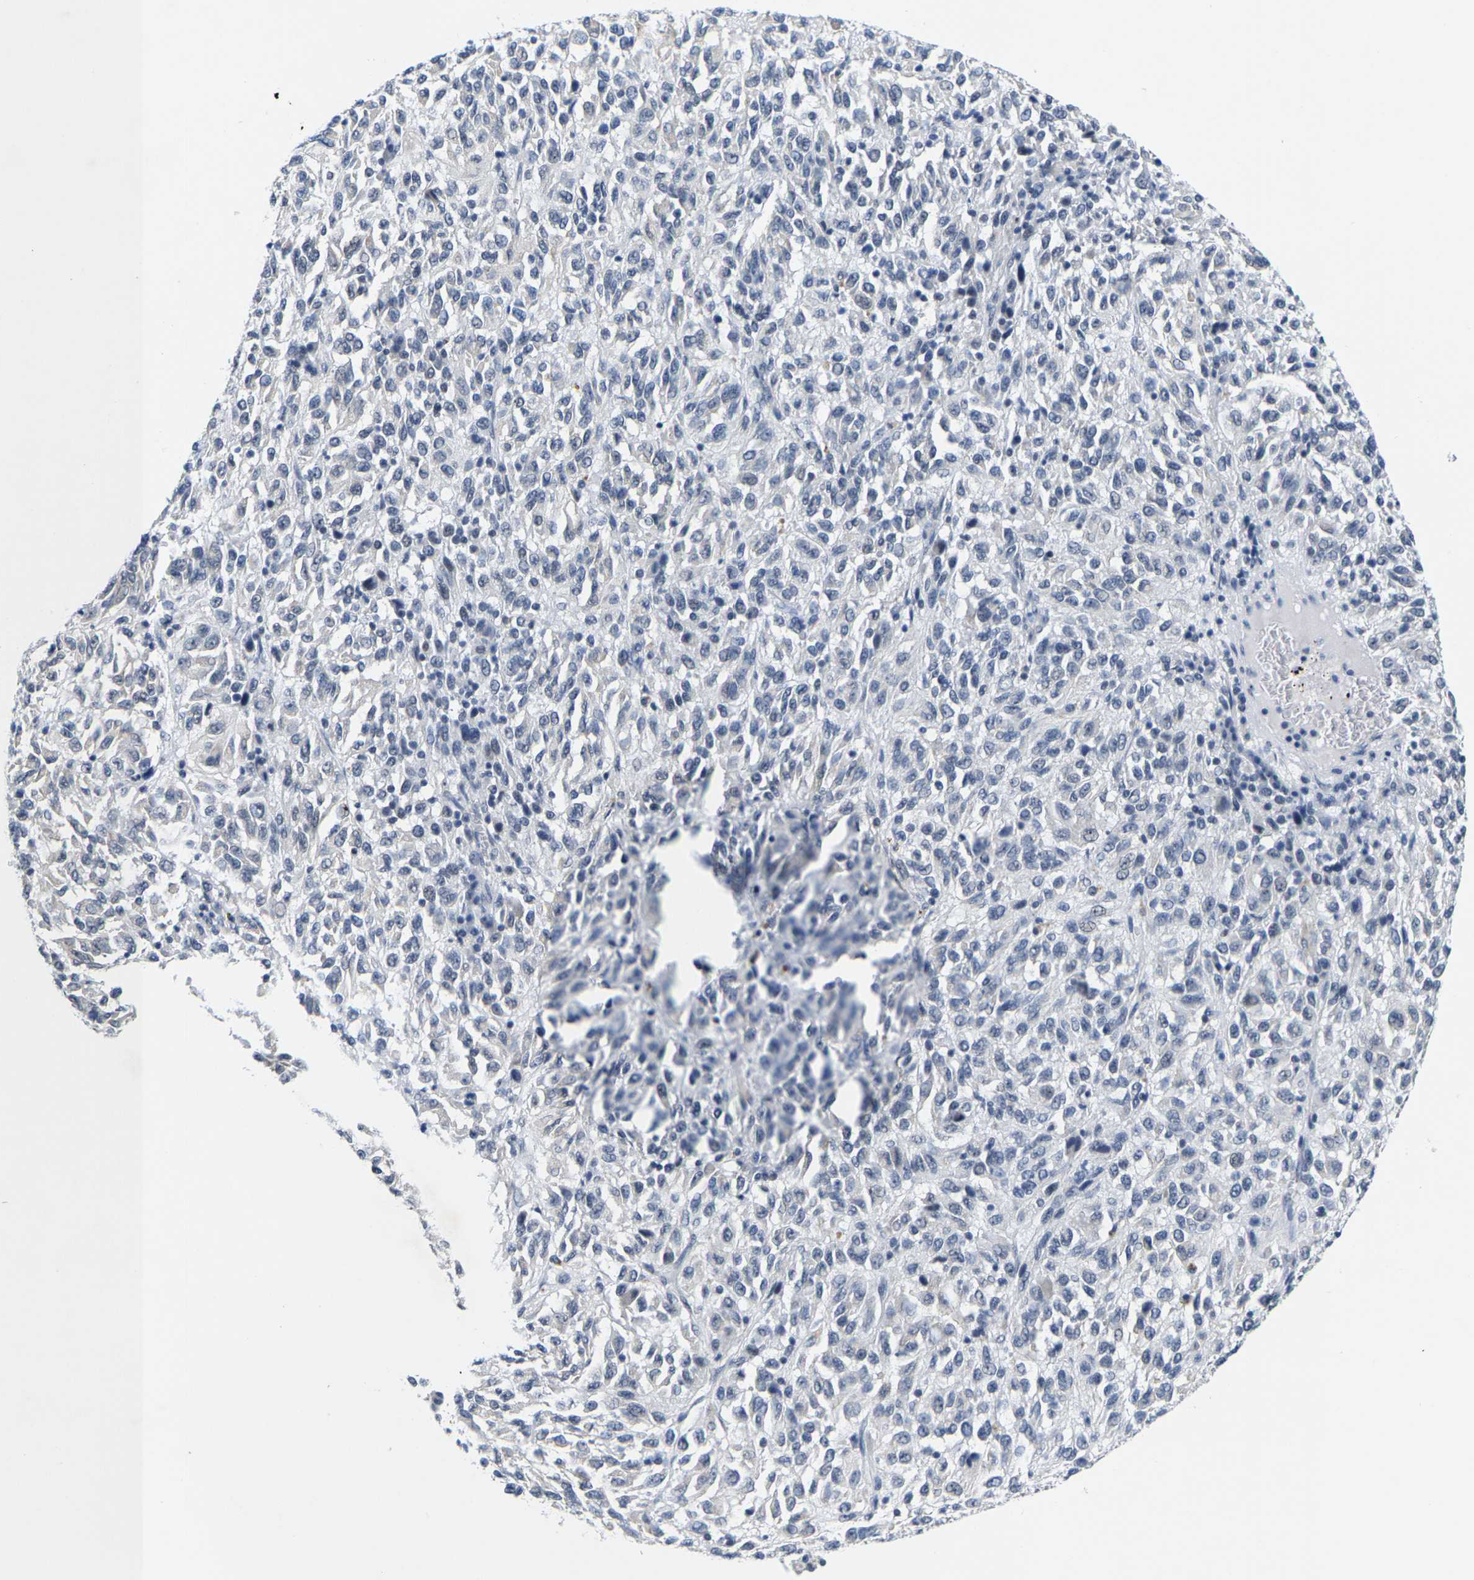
{"staining": {"intensity": "negative", "quantity": "none", "location": "none"}, "tissue": "melanoma", "cell_type": "Tumor cells", "image_type": "cancer", "snomed": [{"axis": "morphology", "description": "Malignant melanoma, Metastatic site"}, {"axis": "topography", "description": "Lung"}], "caption": "Tumor cells show no significant positivity in malignant melanoma (metastatic site).", "gene": "SETD1B", "patient": {"sex": "male", "age": 64}}